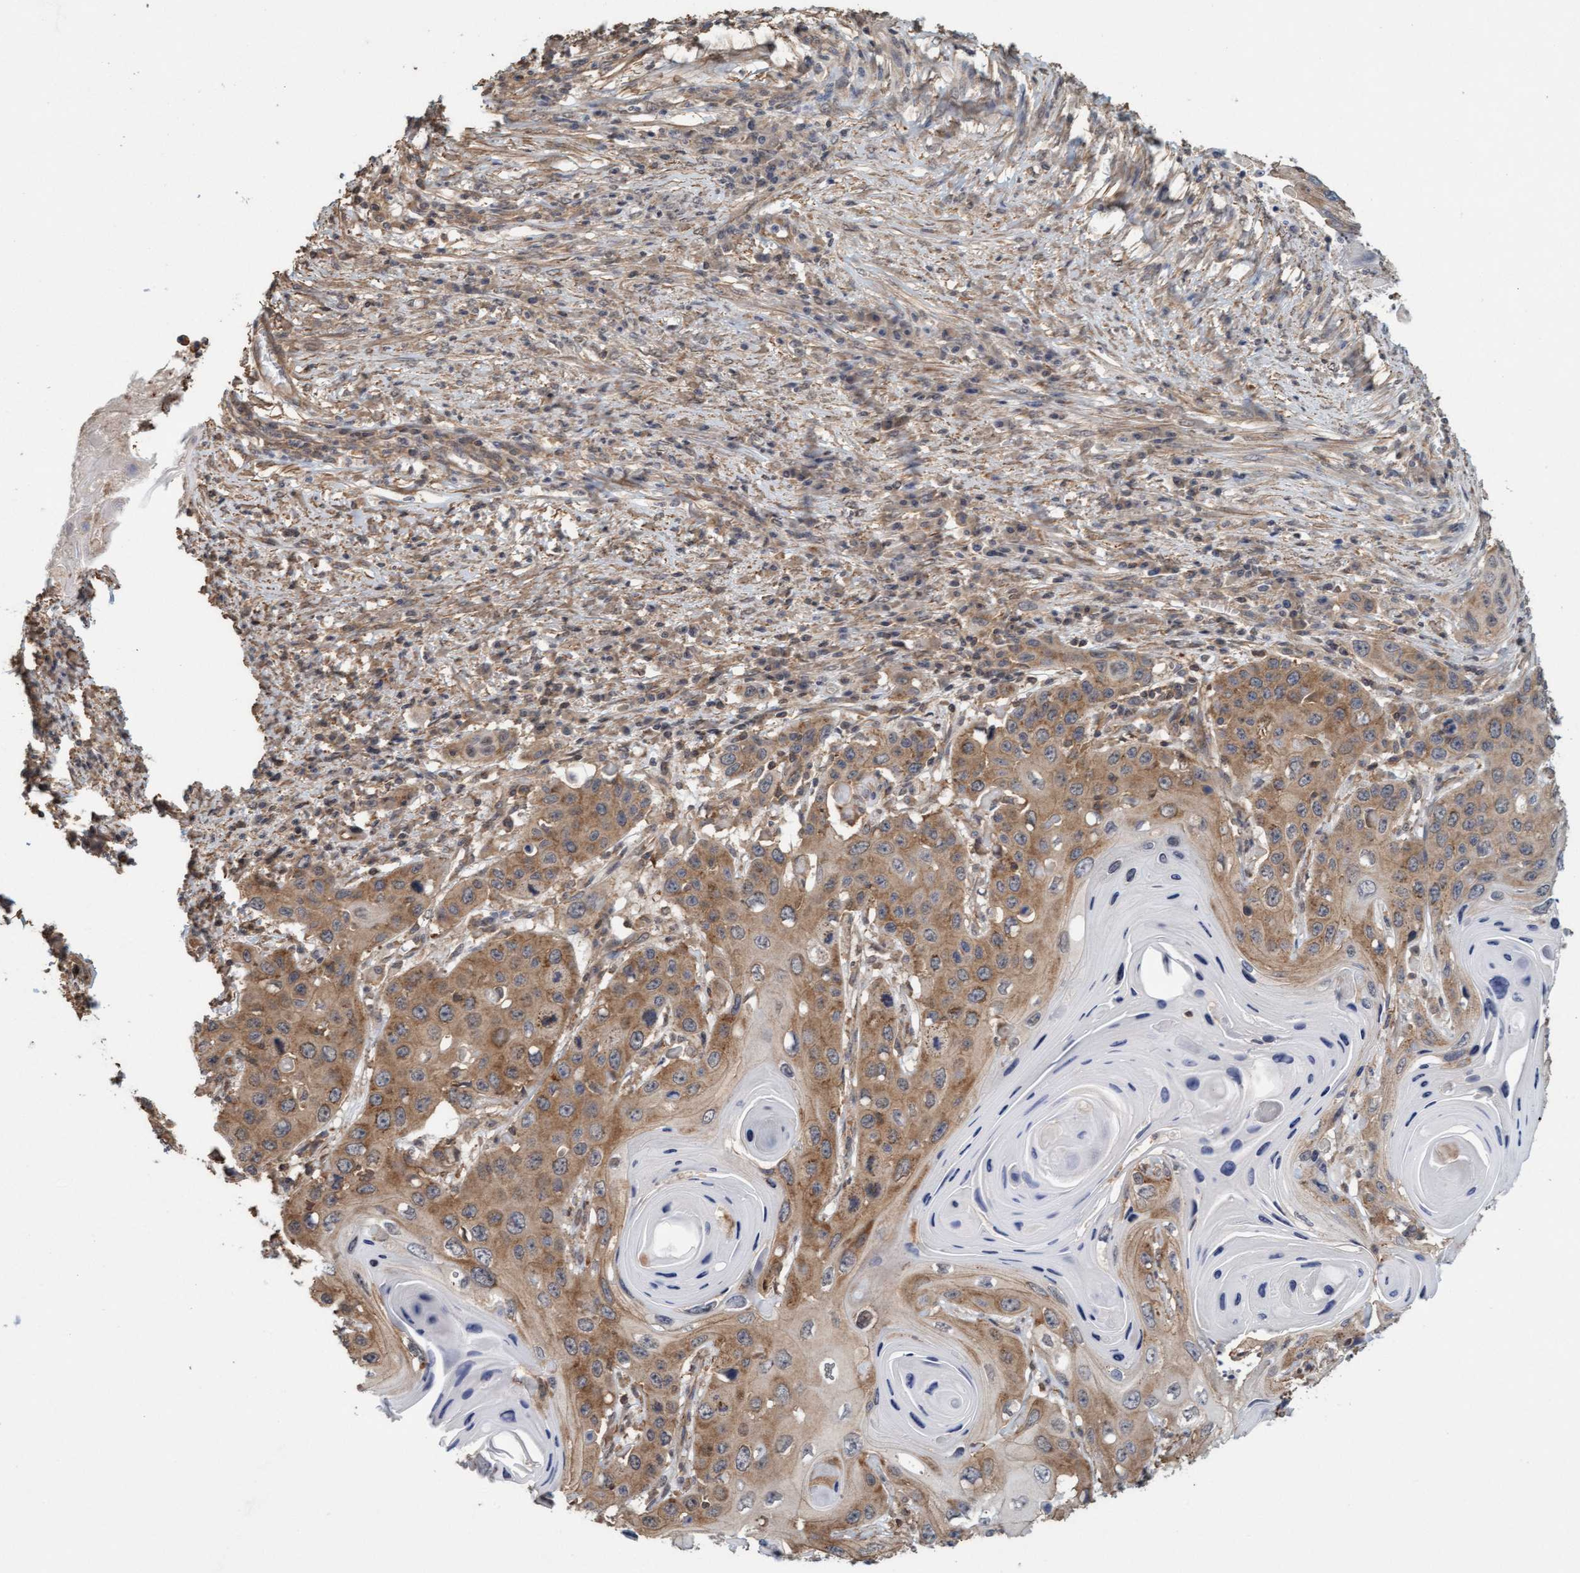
{"staining": {"intensity": "moderate", "quantity": "25%-75%", "location": "cytoplasmic/membranous"}, "tissue": "skin cancer", "cell_type": "Tumor cells", "image_type": "cancer", "snomed": [{"axis": "morphology", "description": "Squamous cell carcinoma, NOS"}, {"axis": "topography", "description": "Skin"}], "caption": "Squamous cell carcinoma (skin) was stained to show a protein in brown. There is medium levels of moderate cytoplasmic/membranous staining in approximately 25%-75% of tumor cells. (IHC, brightfield microscopy, high magnification).", "gene": "FXR2", "patient": {"sex": "male", "age": 55}}